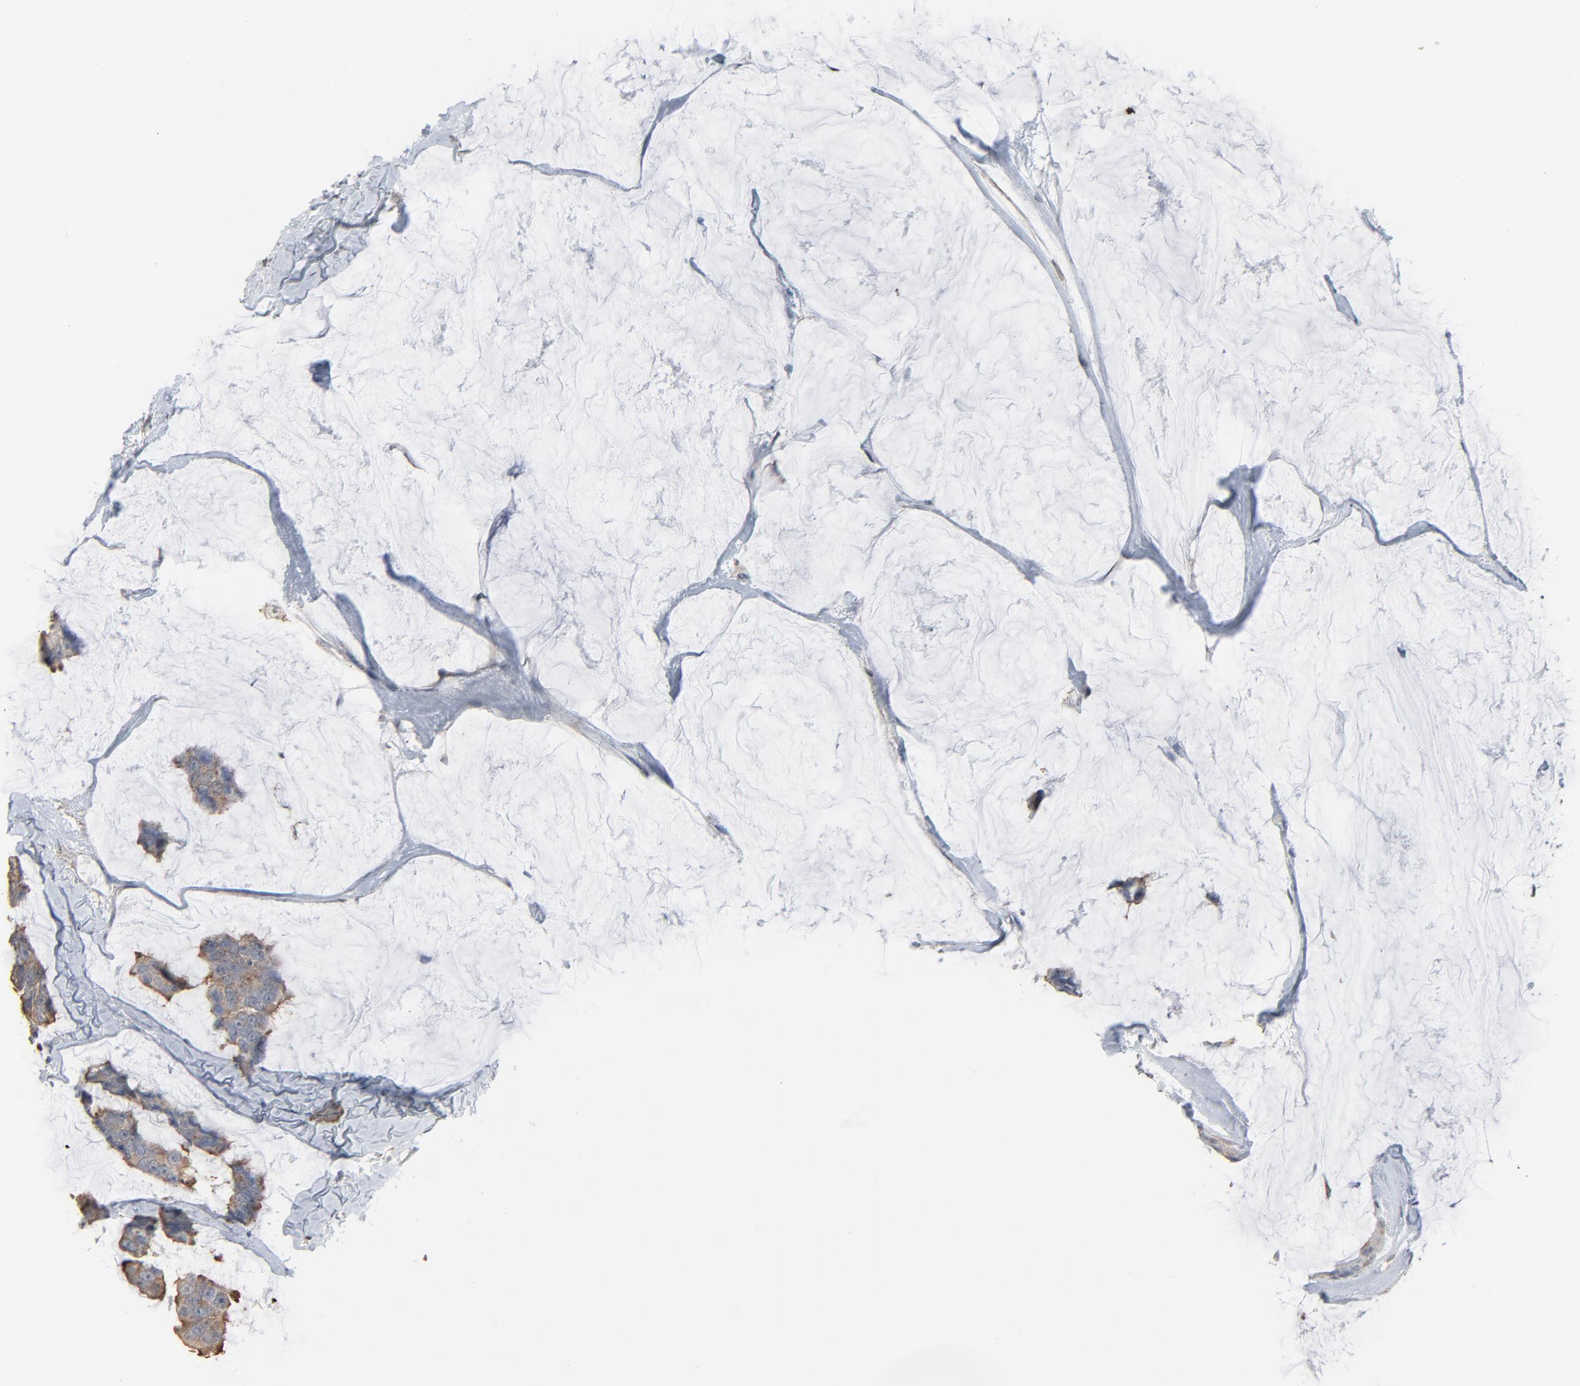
{"staining": {"intensity": "moderate", "quantity": ">75%", "location": "cytoplasmic/membranous"}, "tissue": "breast cancer", "cell_type": "Tumor cells", "image_type": "cancer", "snomed": [{"axis": "morphology", "description": "Normal tissue, NOS"}, {"axis": "morphology", "description": "Duct carcinoma"}, {"axis": "topography", "description": "Breast"}], "caption": "Brown immunohistochemical staining in human breast invasive ductal carcinoma demonstrates moderate cytoplasmic/membranous staining in approximately >75% of tumor cells.", "gene": "CCT5", "patient": {"sex": "female", "age": 50}}